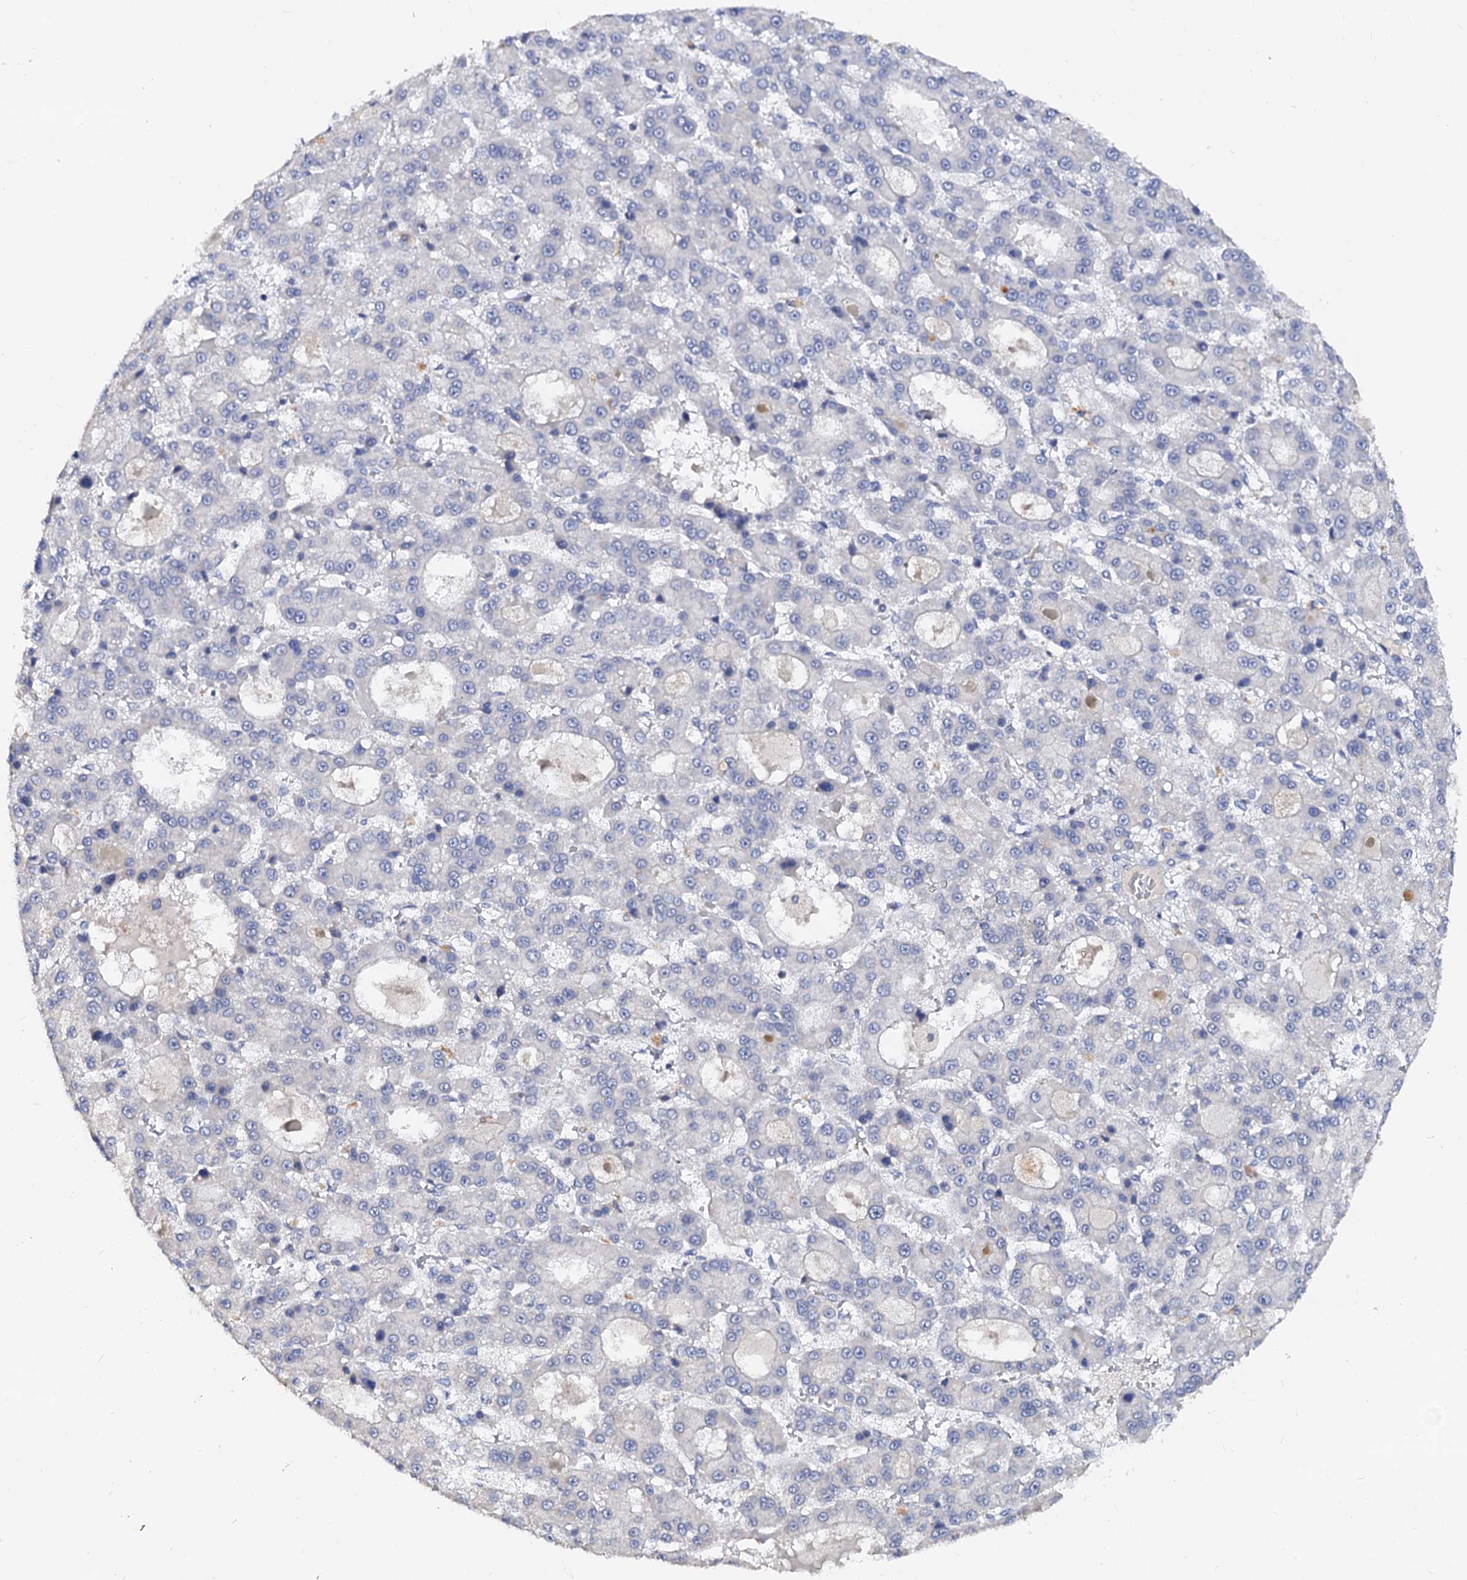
{"staining": {"intensity": "negative", "quantity": "none", "location": "none"}, "tissue": "liver cancer", "cell_type": "Tumor cells", "image_type": "cancer", "snomed": [{"axis": "morphology", "description": "Carcinoma, Hepatocellular, NOS"}, {"axis": "topography", "description": "Liver"}], "caption": "Image shows no protein staining in tumor cells of liver hepatocellular carcinoma tissue.", "gene": "NALF1", "patient": {"sex": "male", "age": 70}}